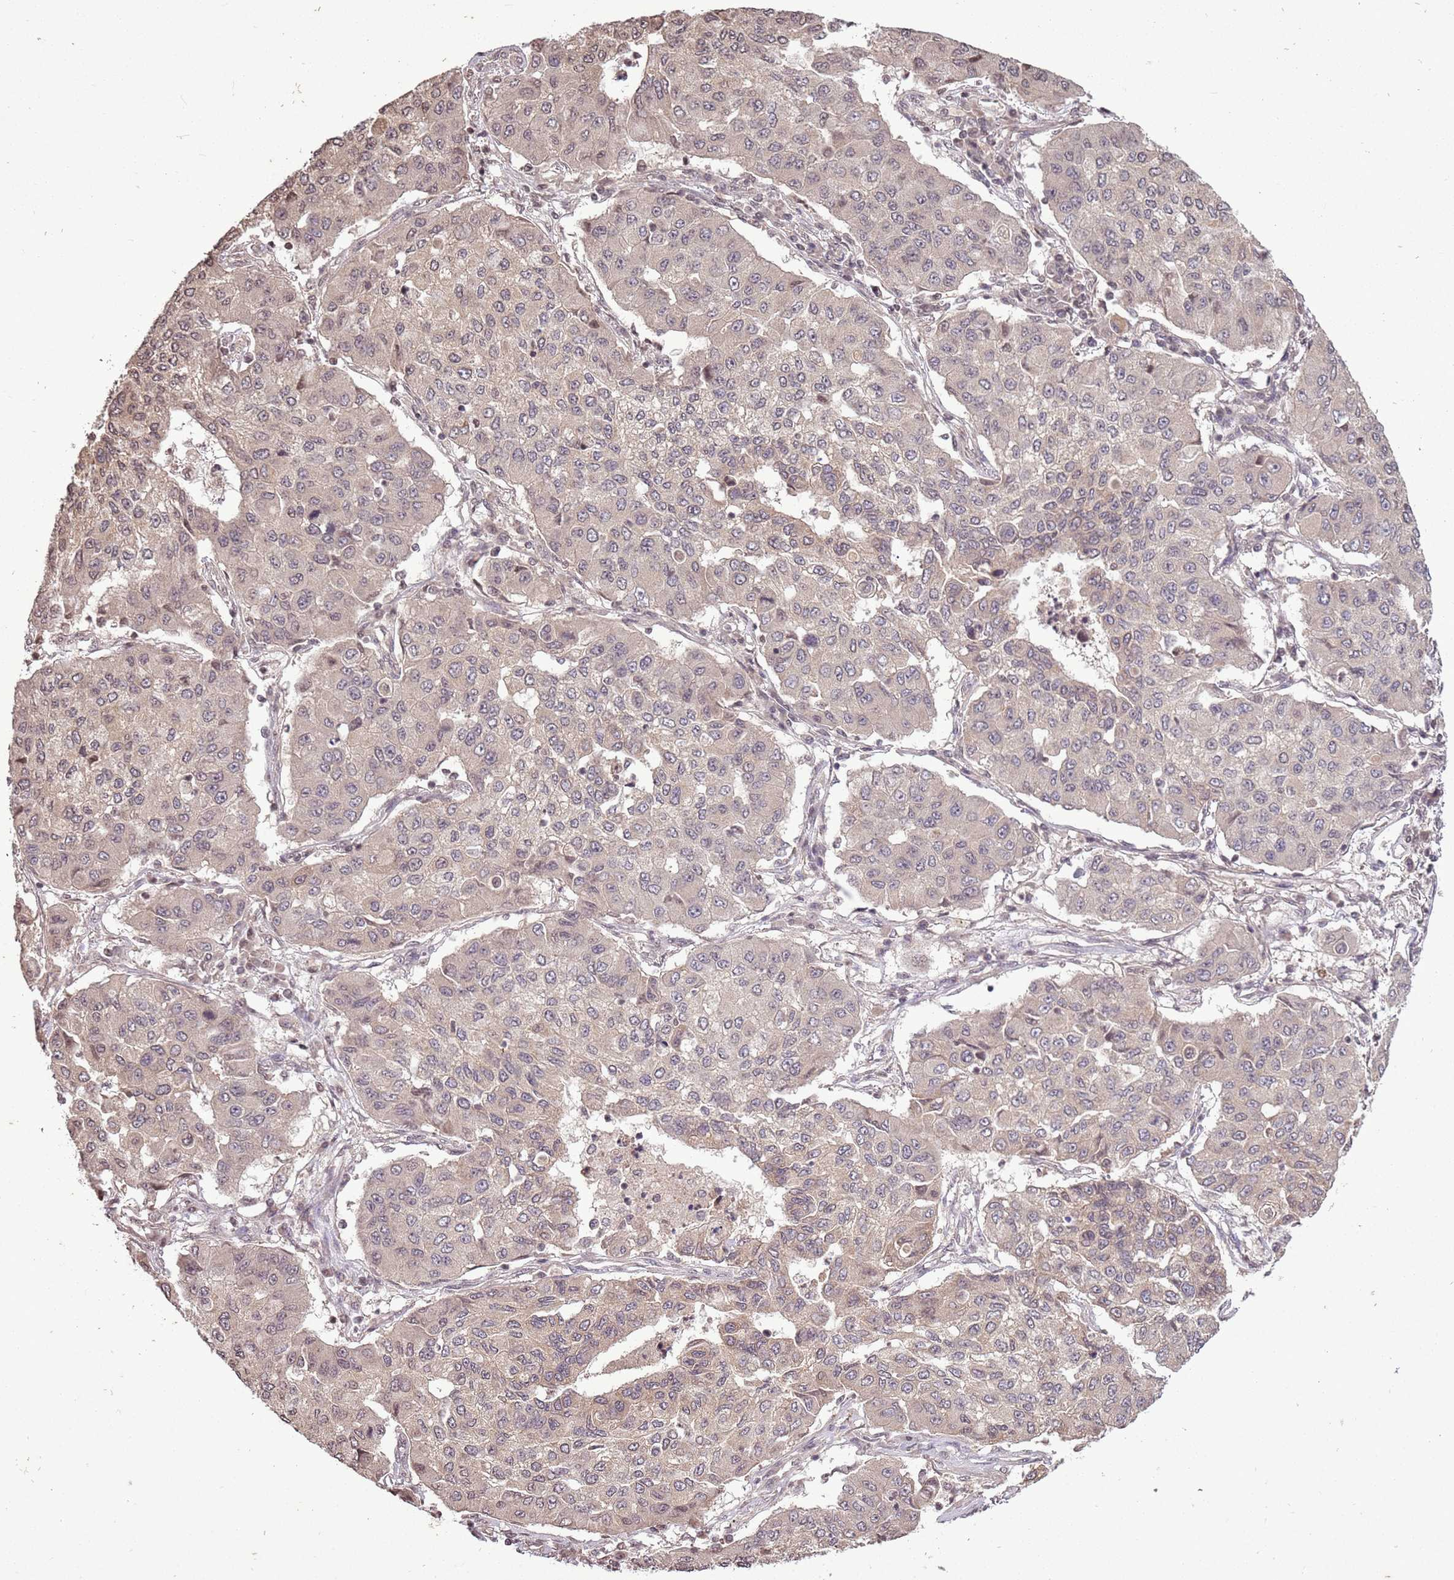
{"staining": {"intensity": "weak", "quantity": ">75%", "location": "cytoplasmic/membranous,nuclear"}, "tissue": "lung cancer", "cell_type": "Tumor cells", "image_type": "cancer", "snomed": [{"axis": "morphology", "description": "Squamous cell carcinoma, NOS"}, {"axis": "topography", "description": "Lung"}], "caption": "This photomicrograph demonstrates lung squamous cell carcinoma stained with immunohistochemistry (IHC) to label a protein in brown. The cytoplasmic/membranous and nuclear of tumor cells show weak positivity for the protein. Nuclei are counter-stained blue.", "gene": "CAPN9", "patient": {"sex": "male", "age": 74}}